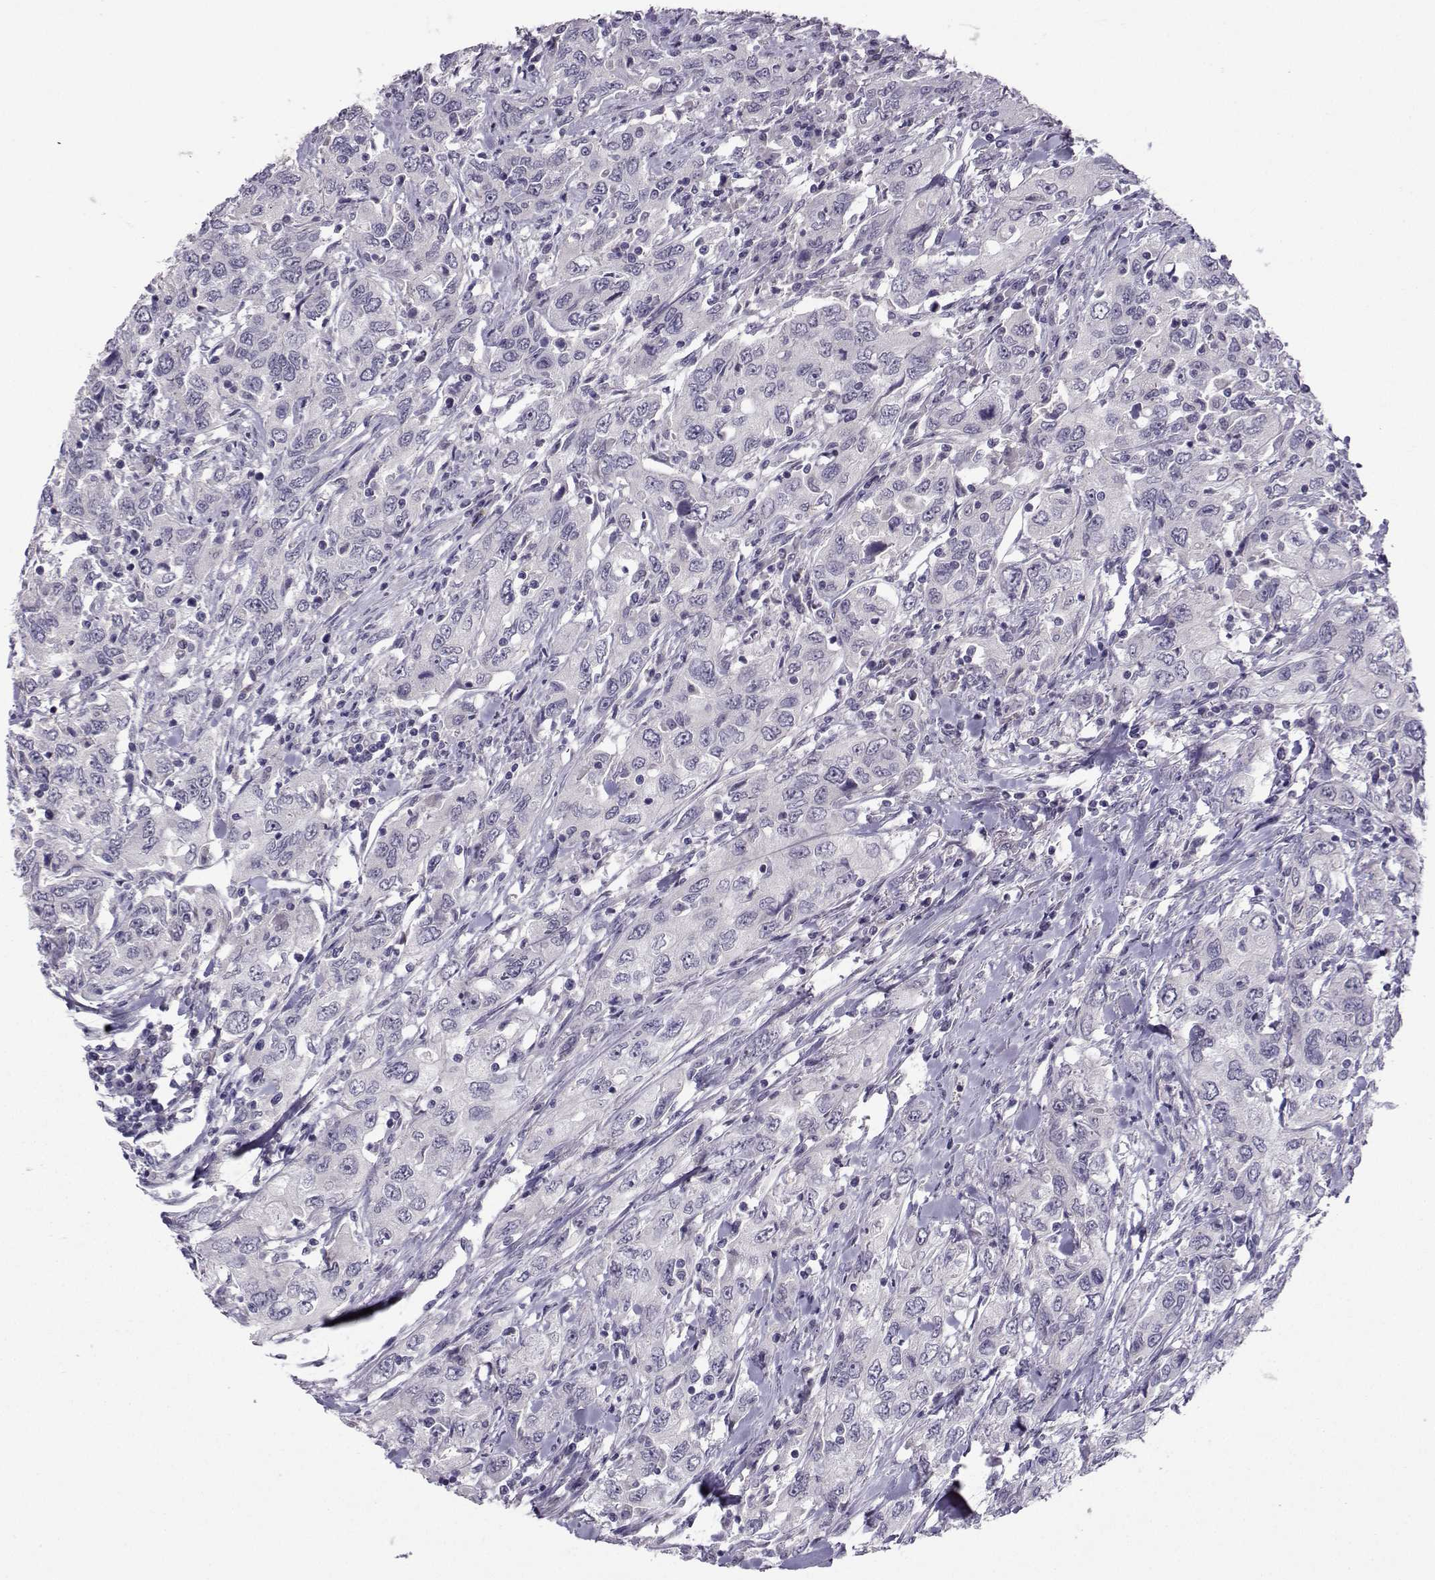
{"staining": {"intensity": "negative", "quantity": "none", "location": "none"}, "tissue": "urothelial cancer", "cell_type": "Tumor cells", "image_type": "cancer", "snomed": [{"axis": "morphology", "description": "Urothelial carcinoma, High grade"}, {"axis": "topography", "description": "Urinary bladder"}], "caption": "High power microscopy histopathology image of an immunohistochemistry (IHC) image of urothelial carcinoma (high-grade), revealing no significant staining in tumor cells.", "gene": "LIN28A", "patient": {"sex": "male", "age": 76}}